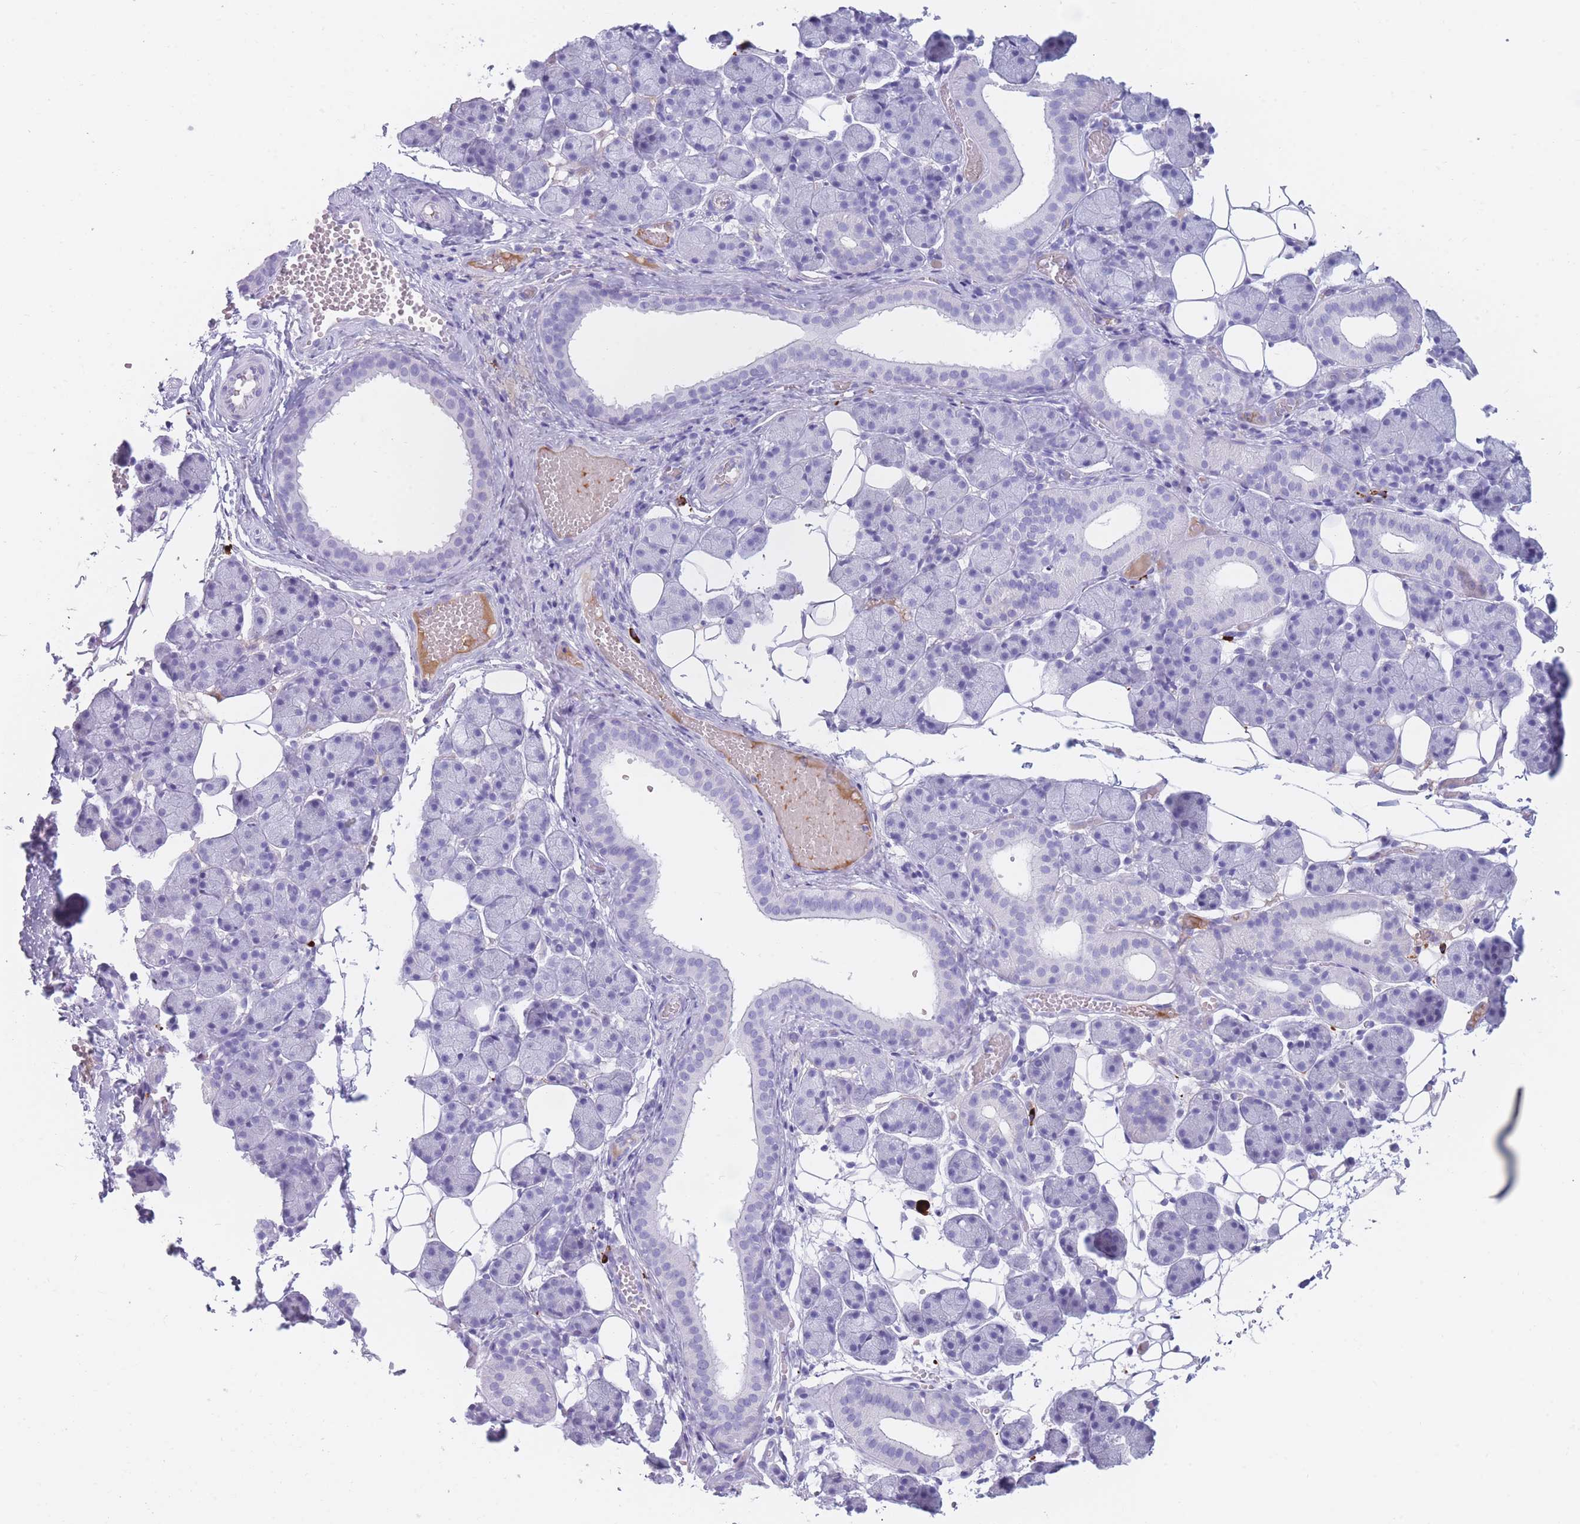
{"staining": {"intensity": "negative", "quantity": "none", "location": "none"}, "tissue": "salivary gland", "cell_type": "Glandular cells", "image_type": "normal", "snomed": [{"axis": "morphology", "description": "Normal tissue, NOS"}, {"axis": "topography", "description": "Salivary gland"}], "caption": "Human salivary gland stained for a protein using immunohistochemistry (IHC) demonstrates no positivity in glandular cells.", "gene": "TNFSF11", "patient": {"sex": "female", "age": 33}}